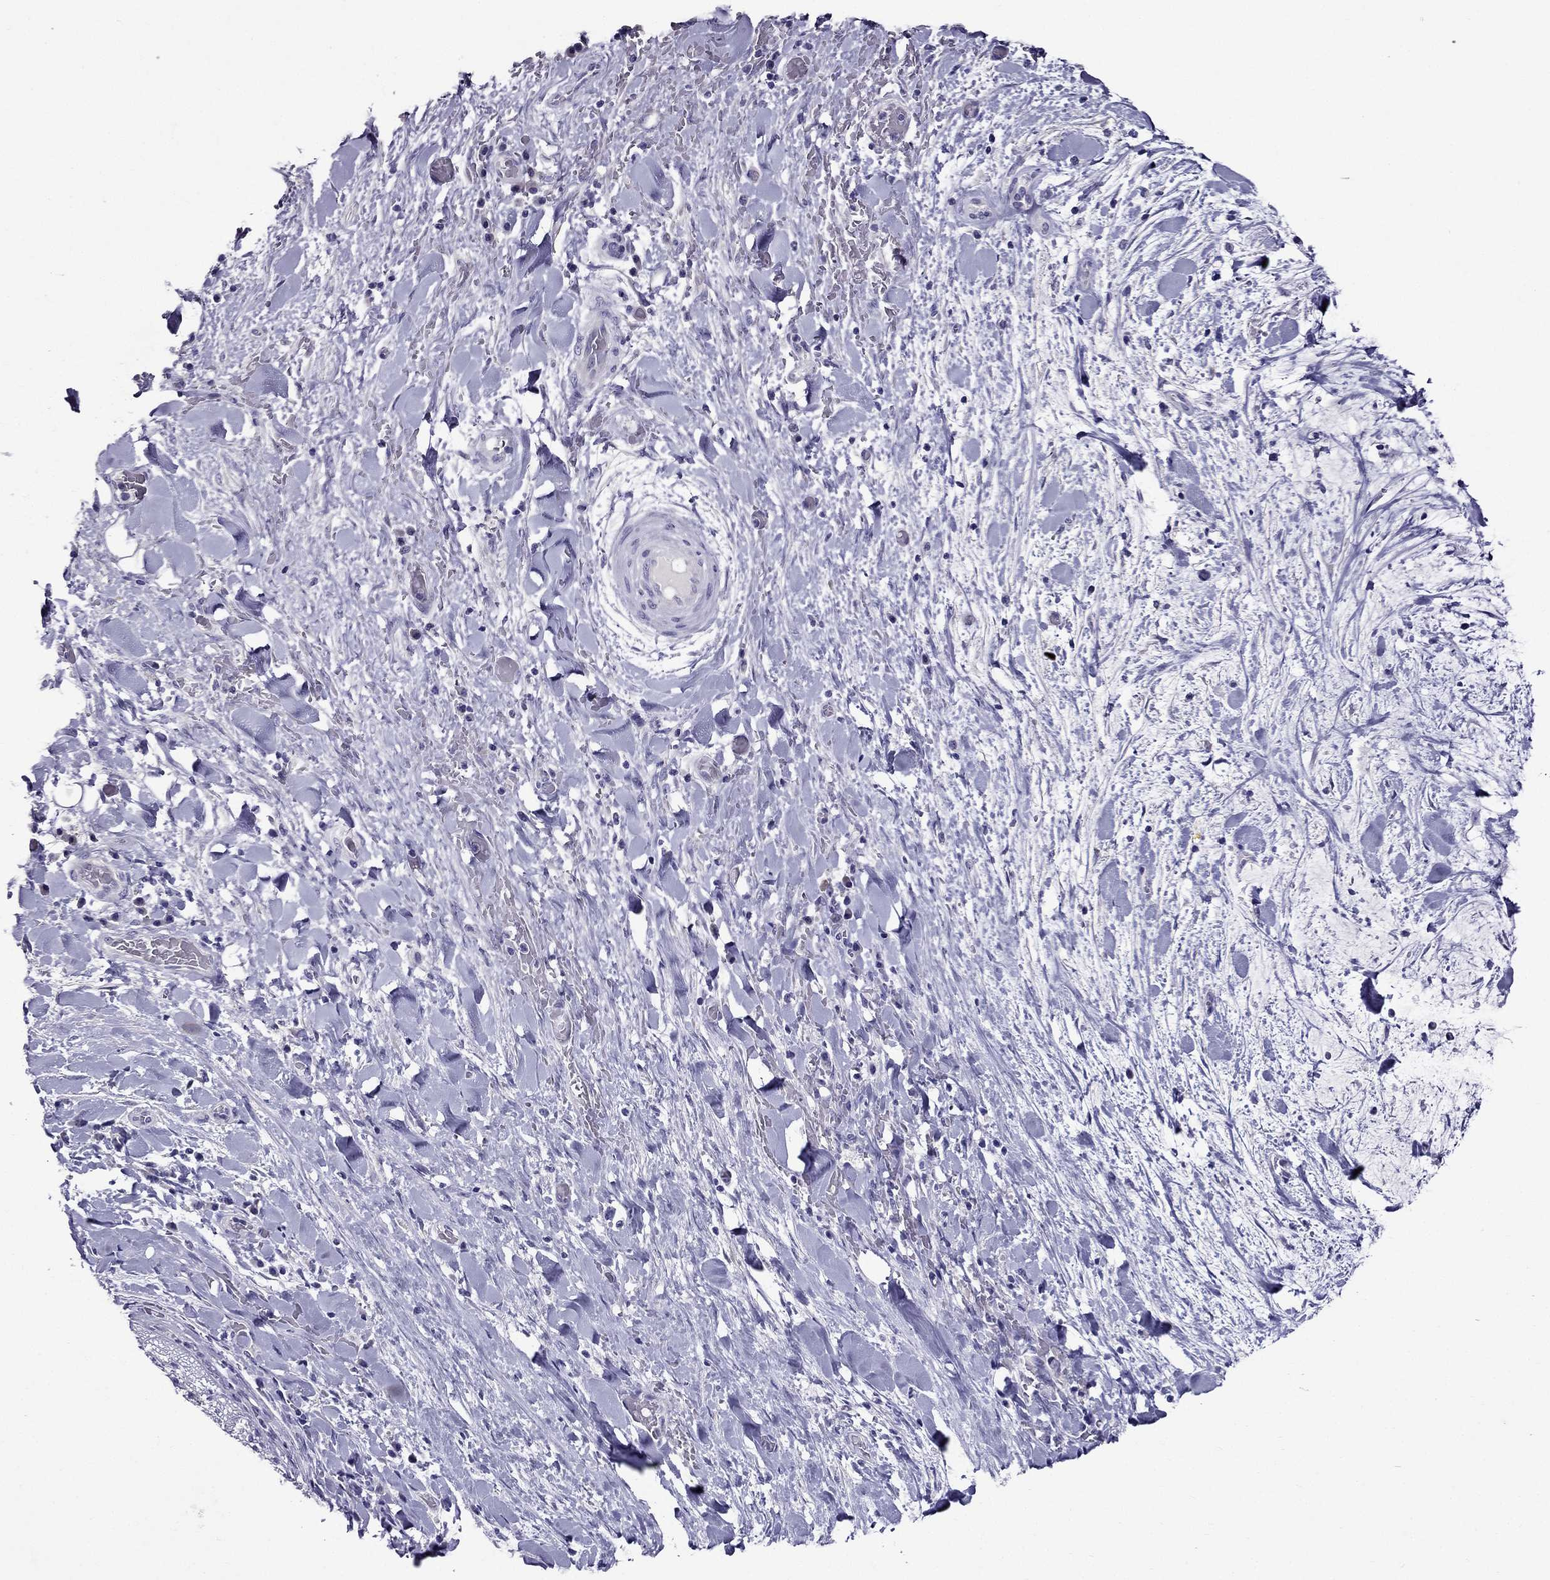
{"staining": {"intensity": "negative", "quantity": "none", "location": "none"}, "tissue": "liver cancer", "cell_type": "Tumor cells", "image_type": "cancer", "snomed": [{"axis": "morphology", "description": "Cholangiocarcinoma"}, {"axis": "topography", "description": "Liver"}], "caption": "Tumor cells show no significant protein expression in liver cholangiocarcinoma.", "gene": "ZNF541", "patient": {"sex": "female", "age": 73}}